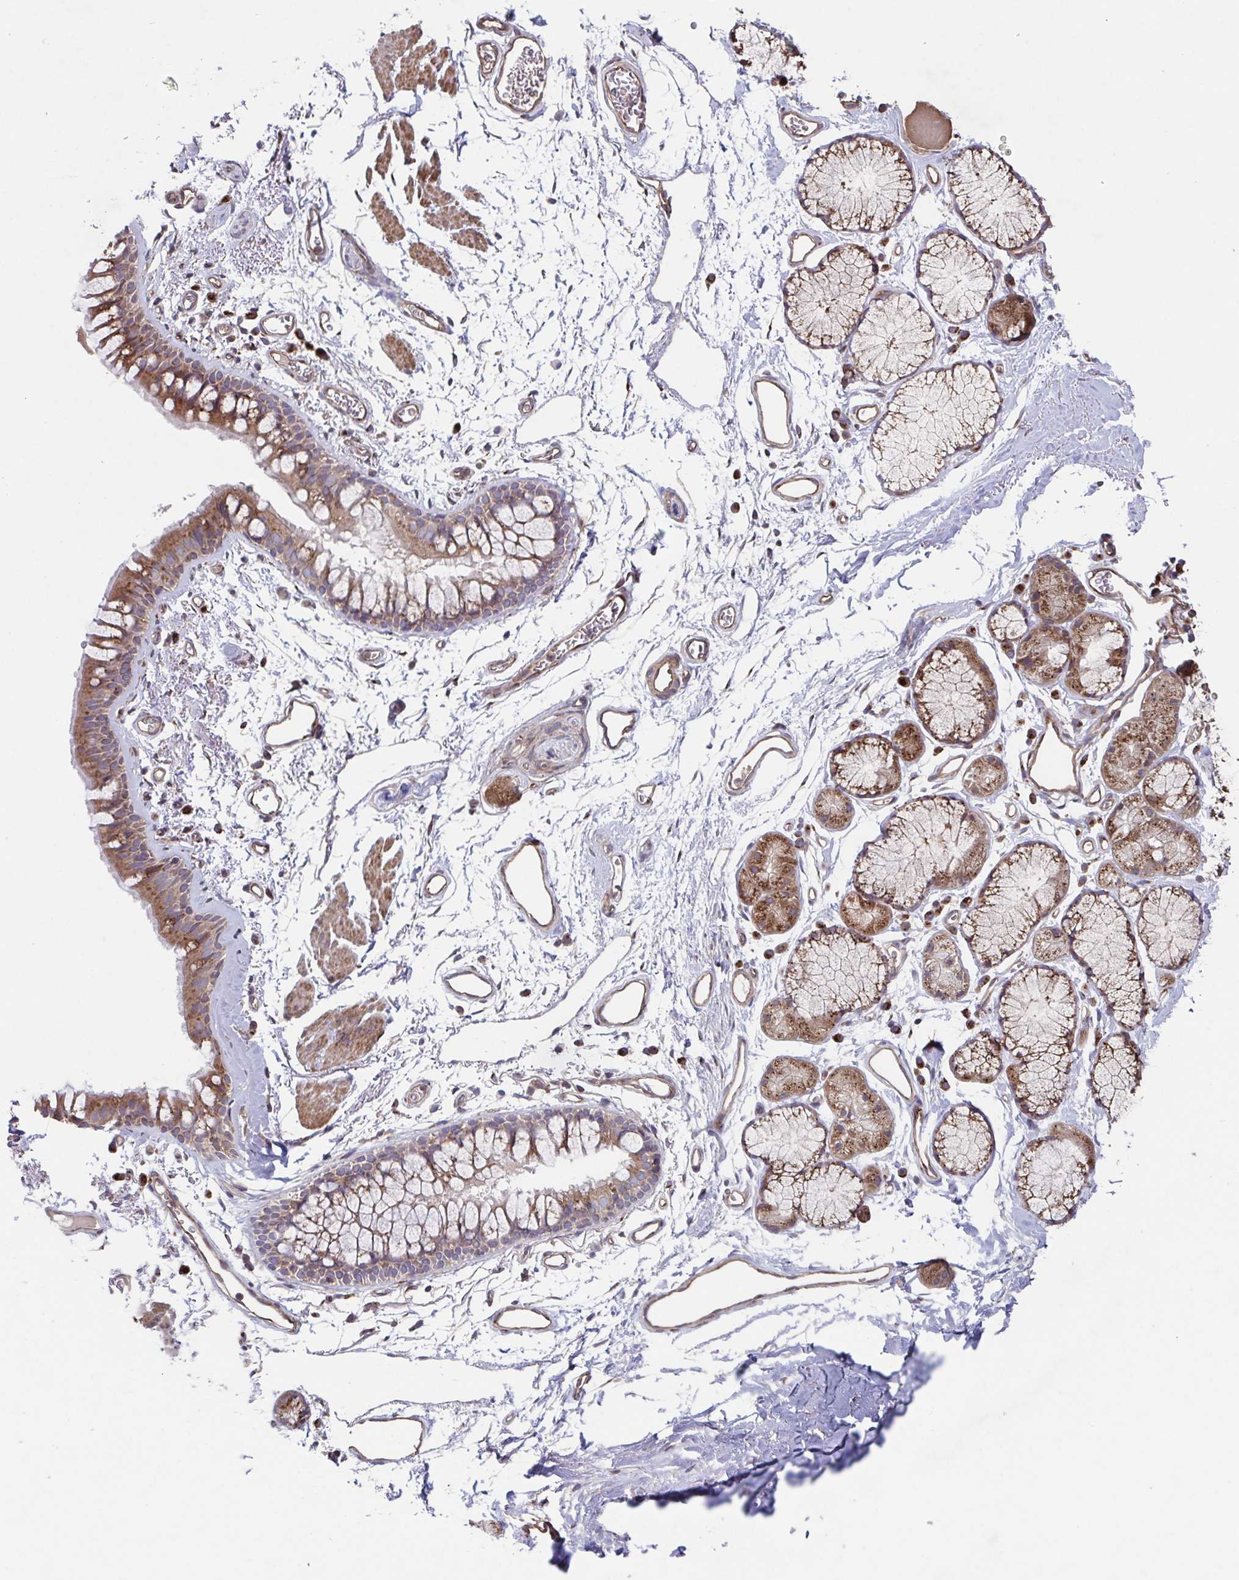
{"staining": {"intensity": "moderate", "quantity": ">75%", "location": "cytoplasmic/membranous"}, "tissue": "bronchus", "cell_type": "Respiratory epithelial cells", "image_type": "normal", "snomed": [{"axis": "morphology", "description": "Normal tissue, NOS"}, {"axis": "topography", "description": "Cartilage tissue"}, {"axis": "topography", "description": "Bronchus"}], "caption": "Immunohistochemistry (IHC) image of normal bronchus: human bronchus stained using immunohistochemistry demonstrates medium levels of moderate protein expression localized specifically in the cytoplasmic/membranous of respiratory epithelial cells, appearing as a cytoplasmic/membranous brown color.", "gene": "COPB1", "patient": {"sex": "female", "age": 79}}